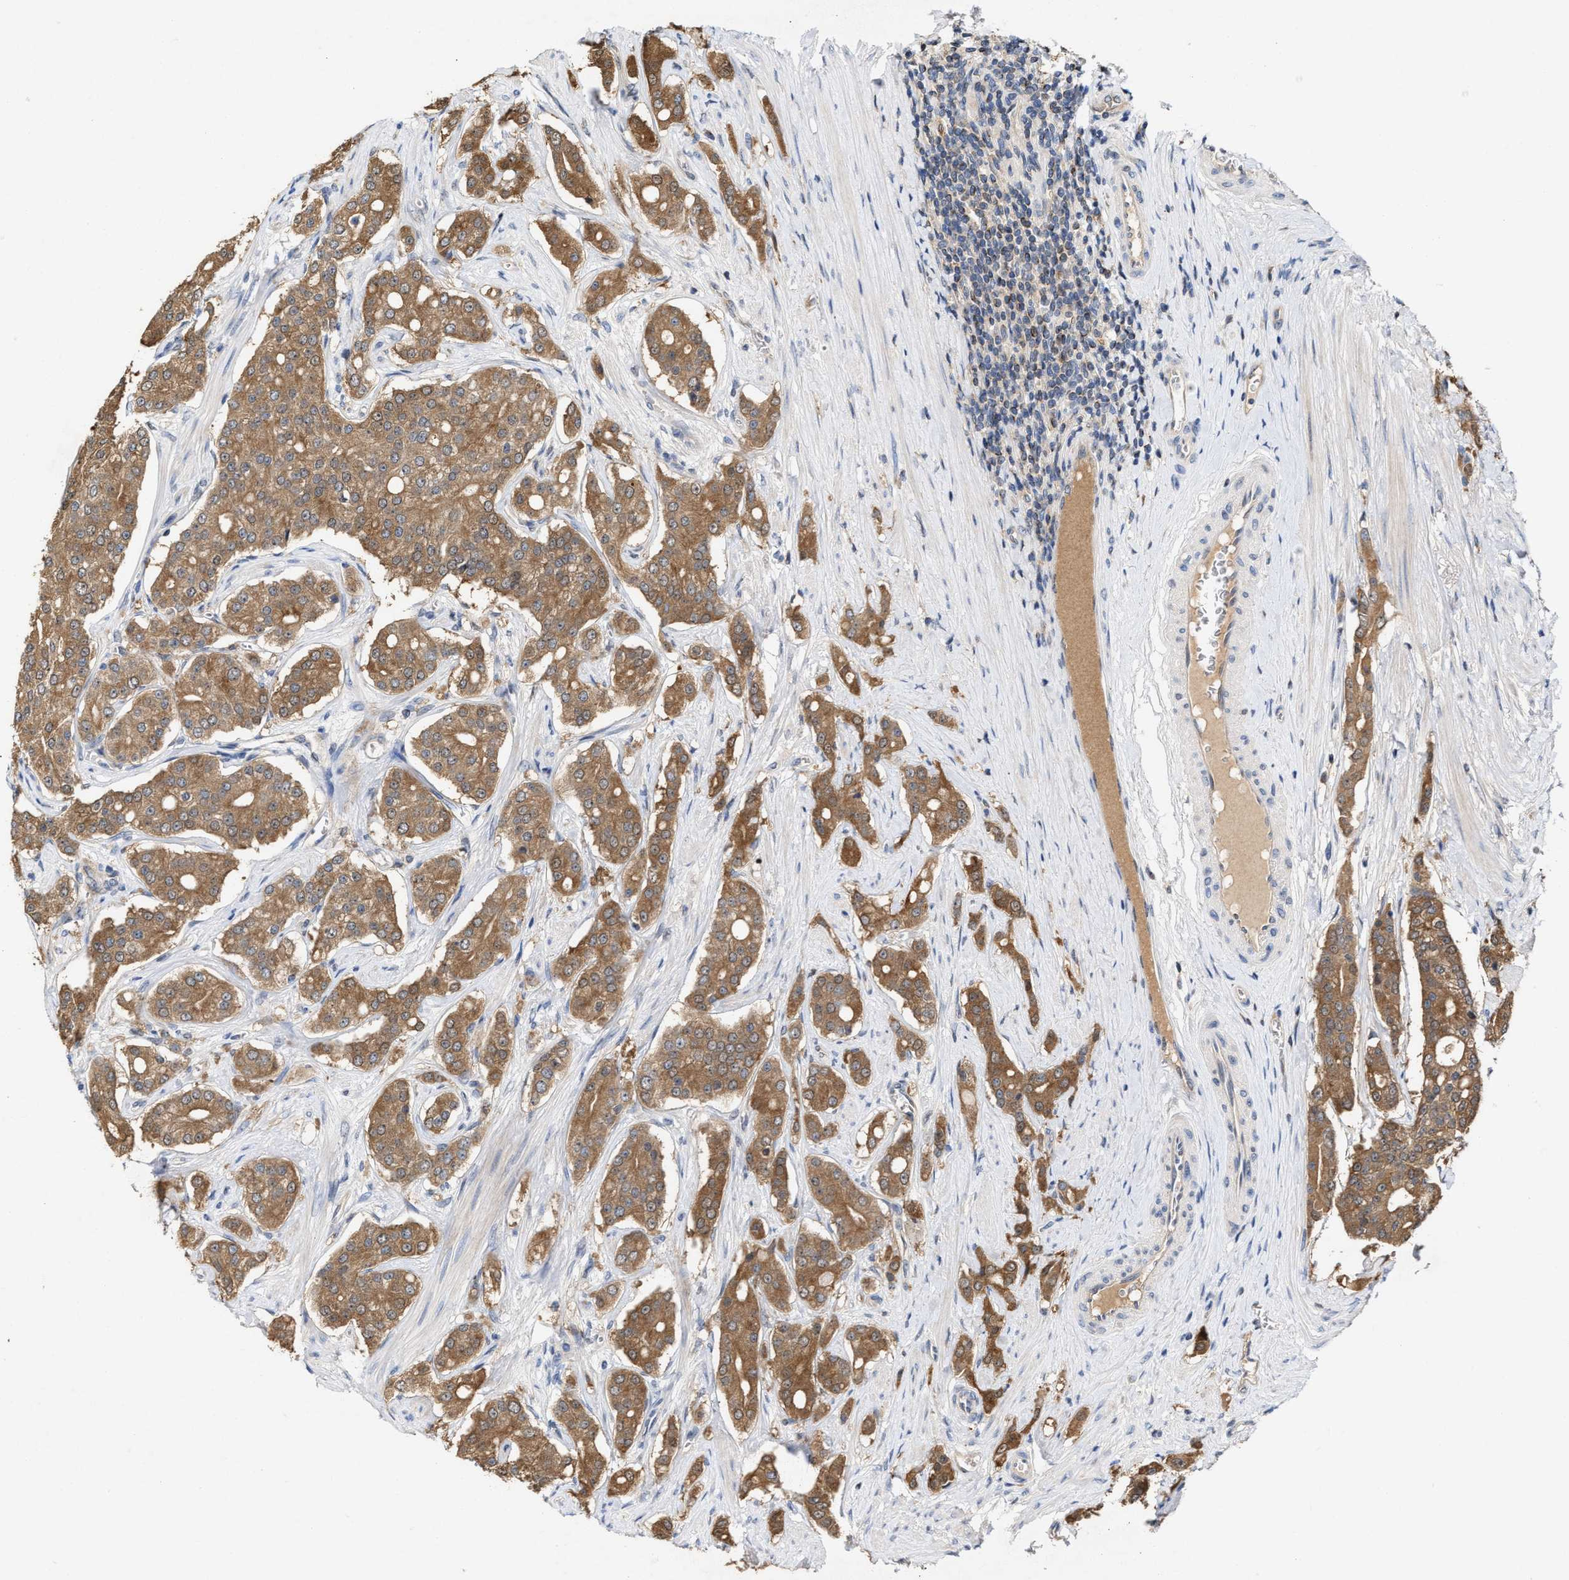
{"staining": {"intensity": "moderate", "quantity": ">75%", "location": "cytoplasmic/membranous"}, "tissue": "prostate cancer", "cell_type": "Tumor cells", "image_type": "cancer", "snomed": [{"axis": "morphology", "description": "Adenocarcinoma, High grade"}, {"axis": "topography", "description": "Prostate"}], "caption": "This is a micrograph of IHC staining of prostate cancer (adenocarcinoma (high-grade)), which shows moderate expression in the cytoplasmic/membranous of tumor cells.", "gene": "BBLN", "patient": {"sex": "male", "age": 71}}